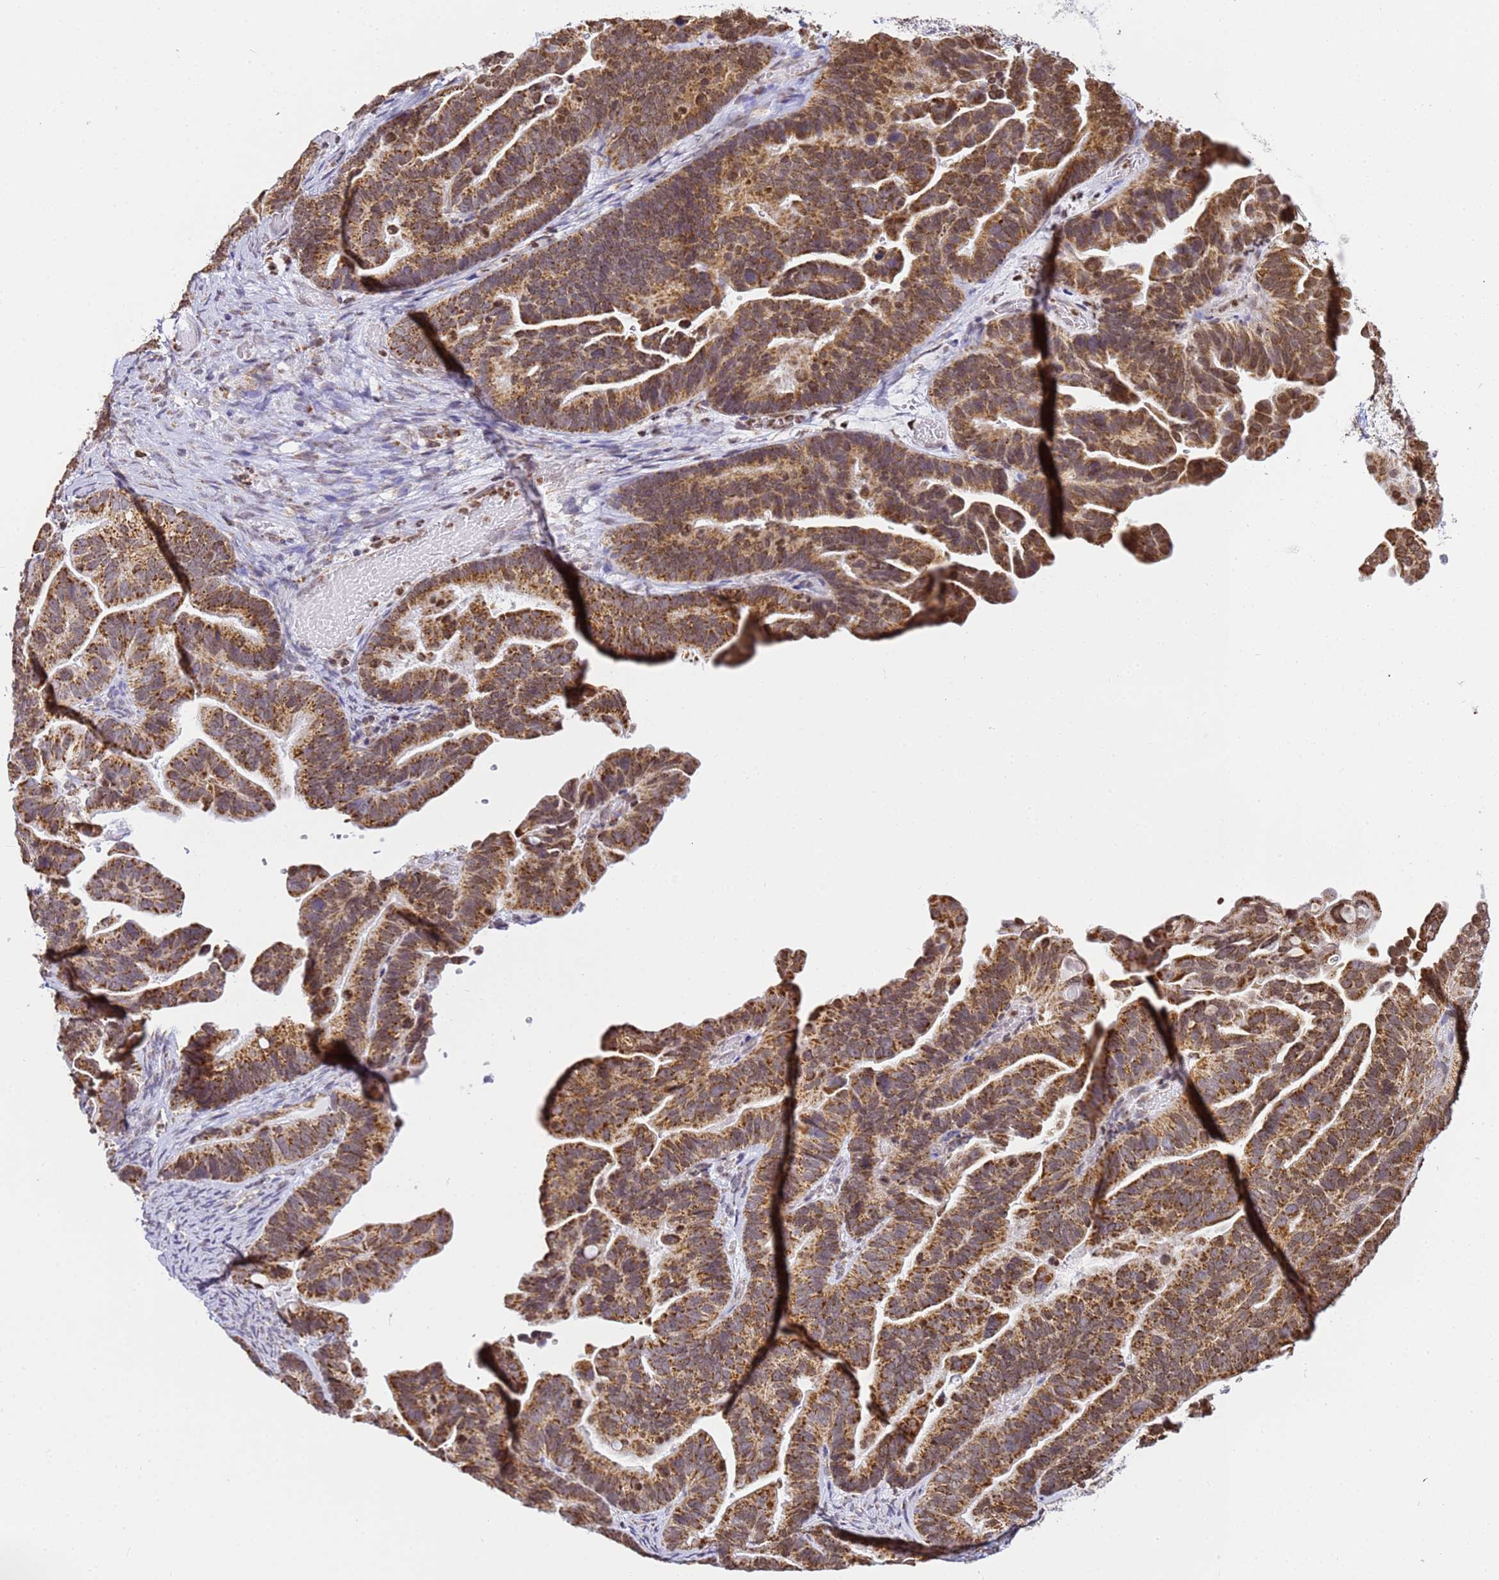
{"staining": {"intensity": "strong", "quantity": ">75%", "location": "cytoplasmic/membranous"}, "tissue": "ovarian cancer", "cell_type": "Tumor cells", "image_type": "cancer", "snomed": [{"axis": "morphology", "description": "Cystadenocarcinoma, serous, NOS"}, {"axis": "topography", "description": "Ovary"}], "caption": "The immunohistochemical stain highlights strong cytoplasmic/membranous positivity in tumor cells of serous cystadenocarcinoma (ovarian) tissue.", "gene": "HSPE1", "patient": {"sex": "female", "age": 56}}